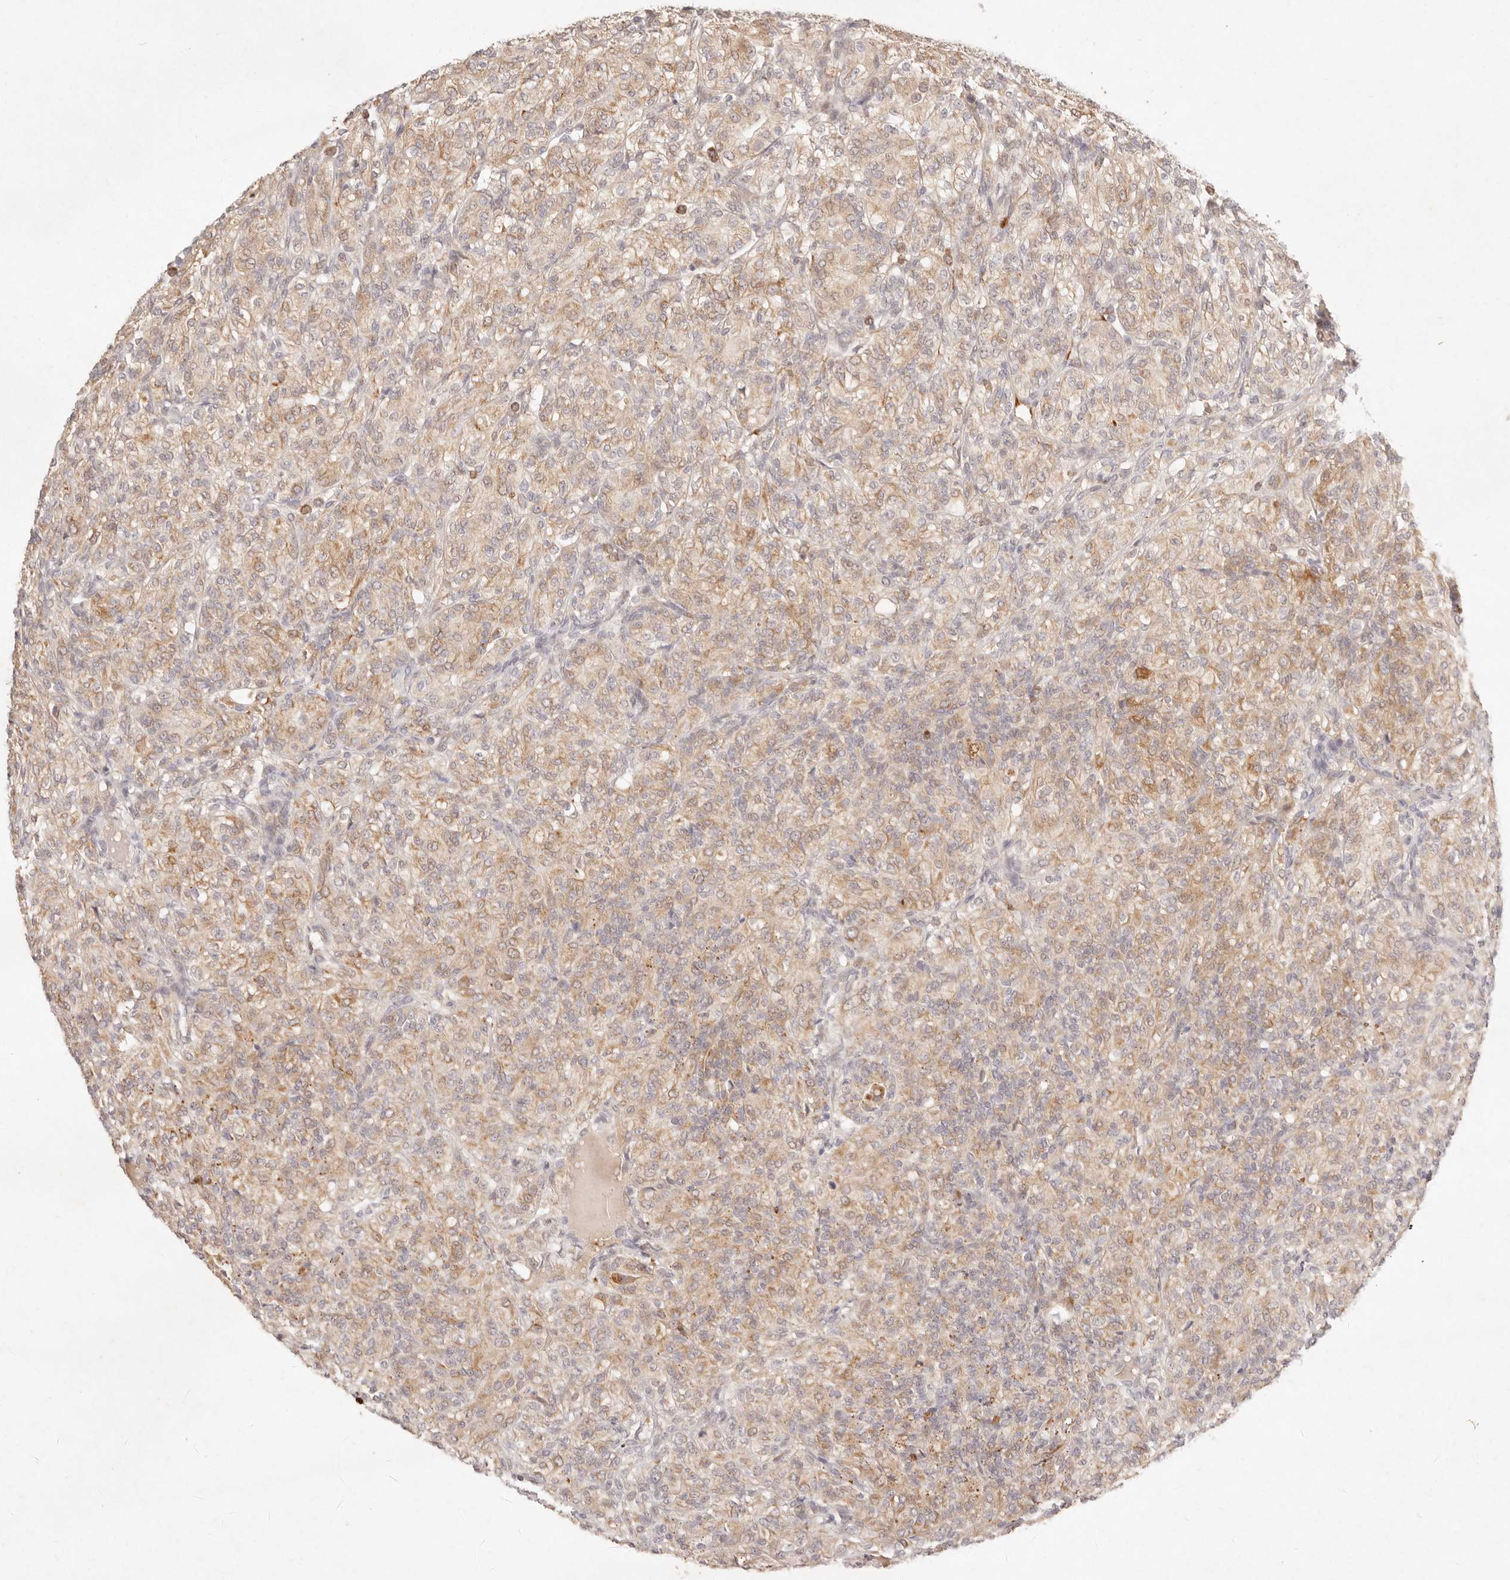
{"staining": {"intensity": "weak", "quantity": ">75%", "location": "cytoplasmic/membranous"}, "tissue": "renal cancer", "cell_type": "Tumor cells", "image_type": "cancer", "snomed": [{"axis": "morphology", "description": "Adenocarcinoma, NOS"}, {"axis": "topography", "description": "Kidney"}], "caption": "Protein expression analysis of human adenocarcinoma (renal) reveals weak cytoplasmic/membranous expression in about >75% of tumor cells.", "gene": "C1orf127", "patient": {"sex": "male", "age": 77}}